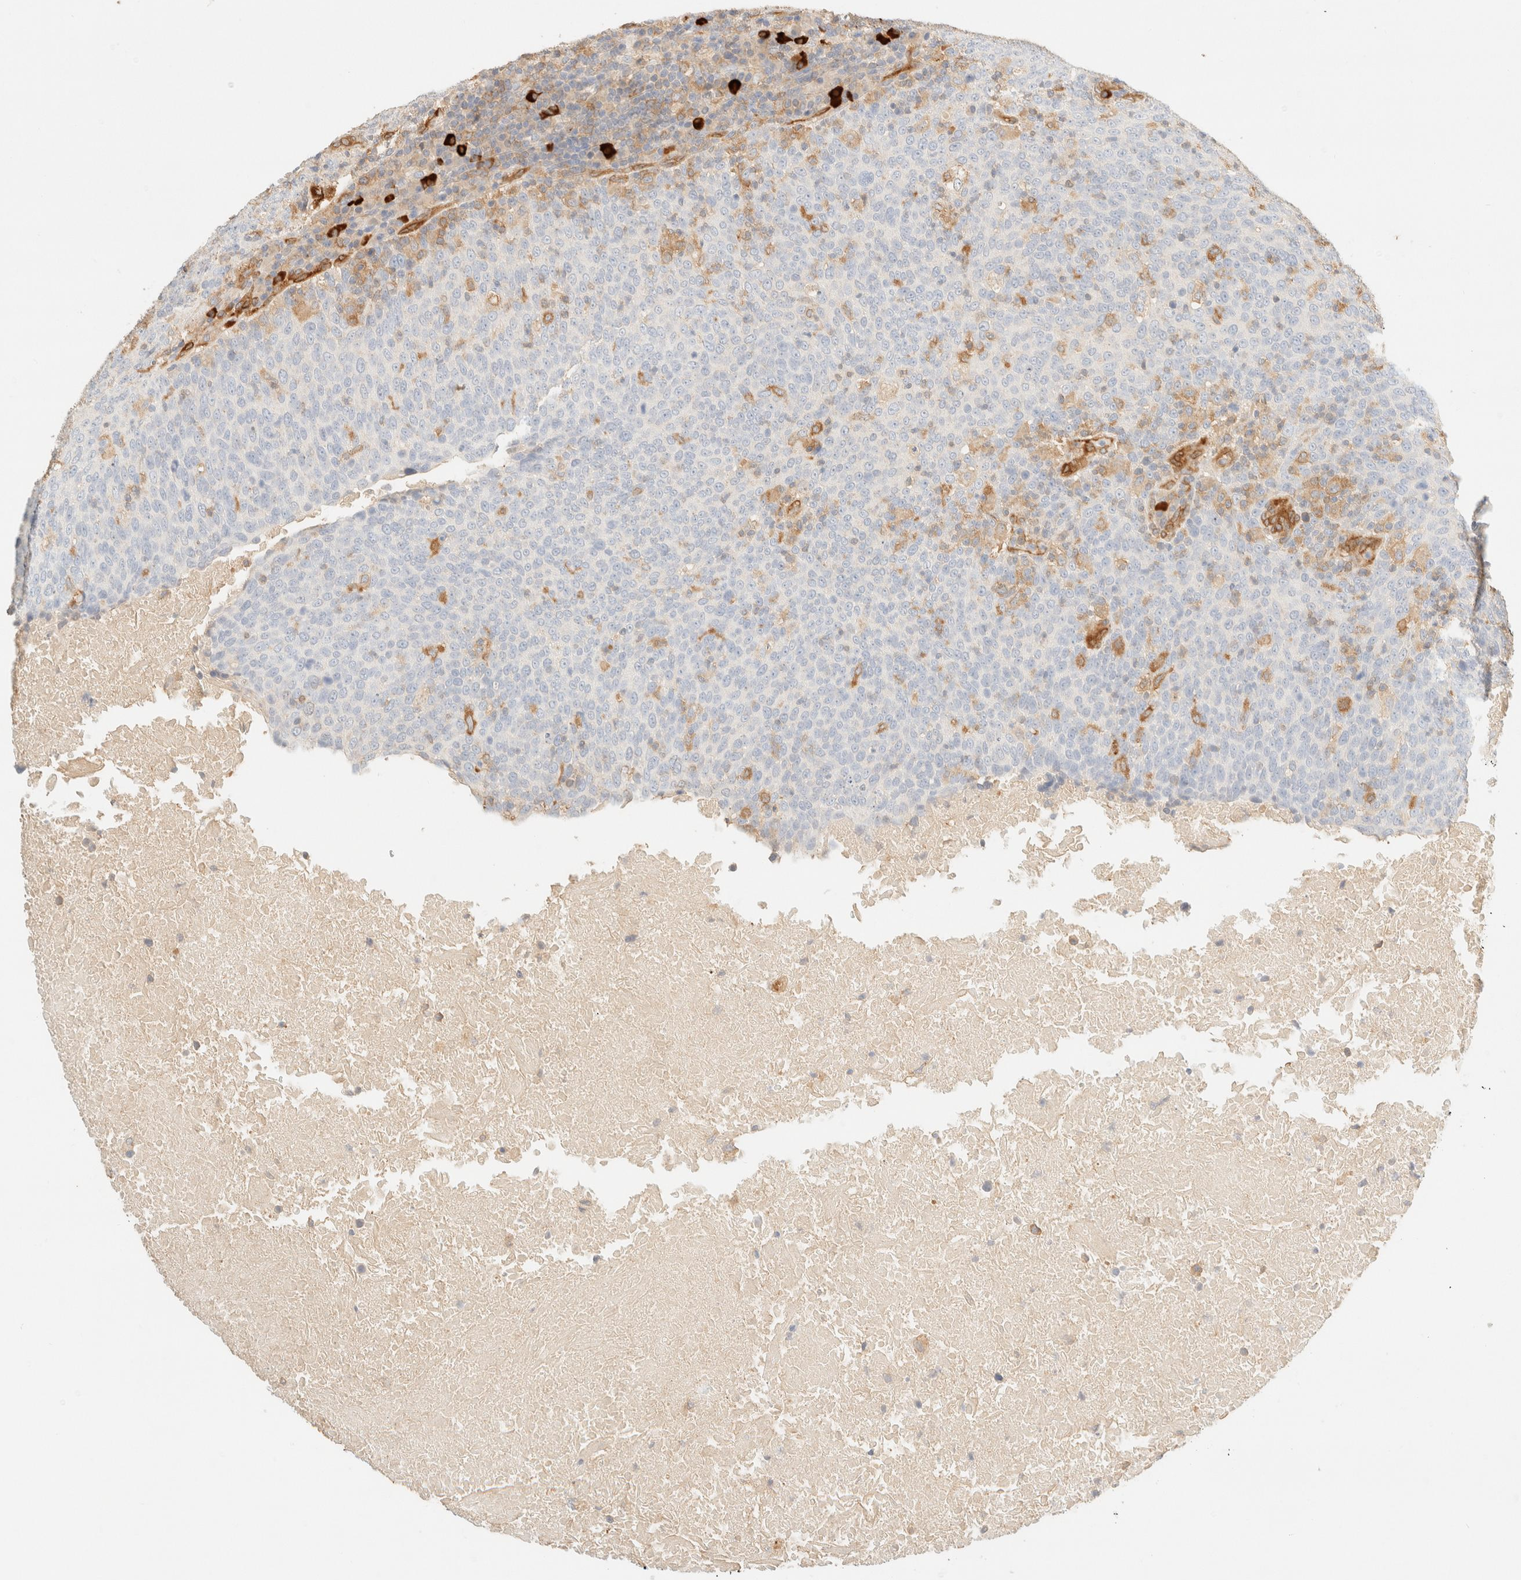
{"staining": {"intensity": "negative", "quantity": "none", "location": "none"}, "tissue": "head and neck cancer", "cell_type": "Tumor cells", "image_type": "cancer", "snomed": [{"axis": "morphology", "description": "Squamous cell carcinoma, NOS"}, {"axis": "morphology", "description": "Squamous cell carcinoma, metastatic, NOS"}, {"axis": "topography", "description": "Lymph node"}, {"axis": "topography", "description": "Head-Neck"}], "caption": "The photomicrograph exhibits no staining of tumor cells in head and neck cancer (metastatic squamous cell carcinoma).", "gene": "FHOD1", "patient": {"sex": "male", "age": 62}}